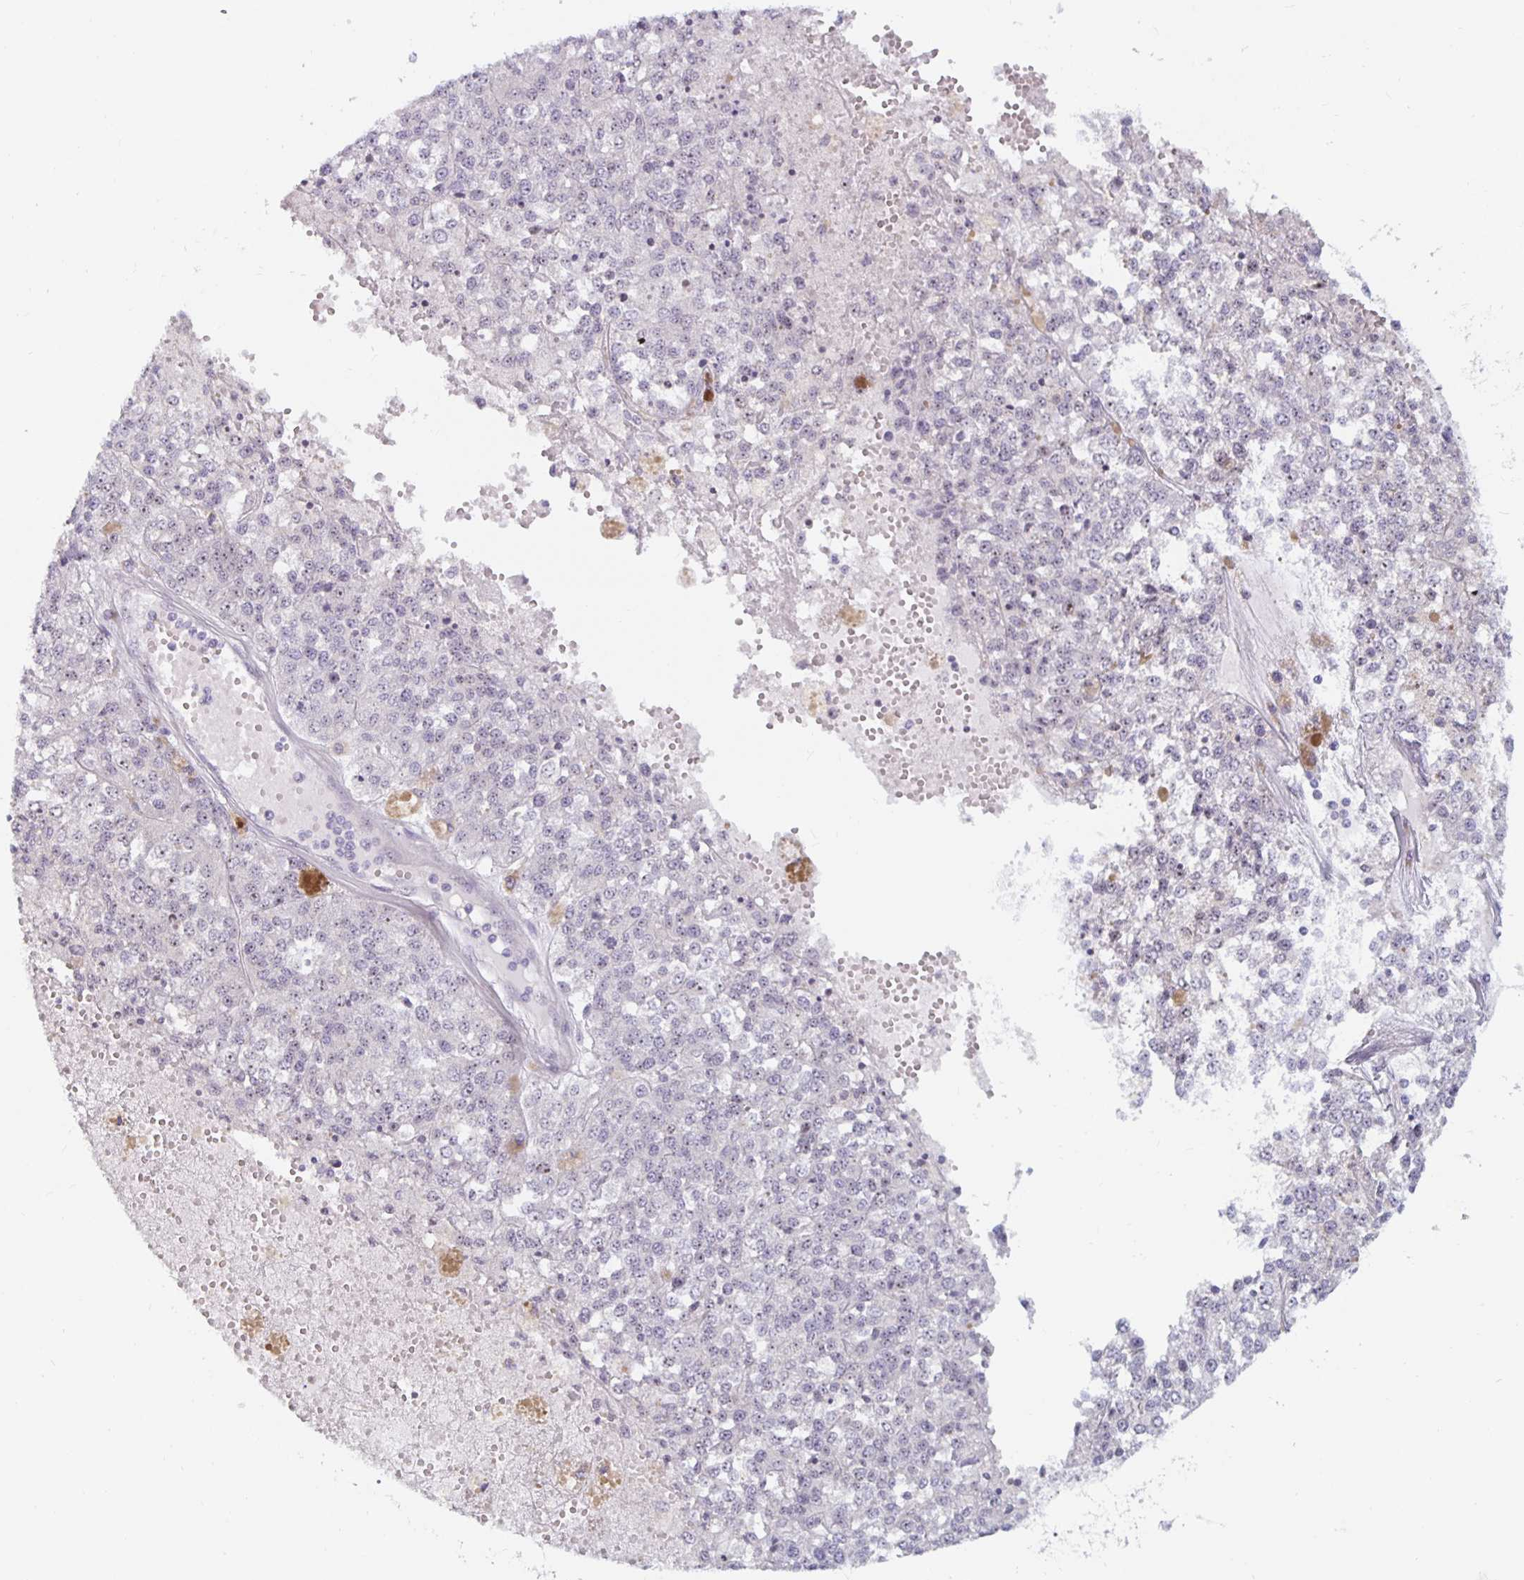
{"staining": {"intensity": "negative", "quantity": "none", "location": "none"}, "tissue": "melanoma", "cell_type": "Tumor cells", "image_type": "cancer", "snomed": [{"axis": "morphology", "description": "Malignant melanoma, Metastatic site"}, {"axis": "topography", "description": "Lymph node"}], "caption": "IHC photomicrograph of human malignant melanoma (metastatic site) stained for a protein (brown), which reveals no positivity in tumor cells.", "gene": "NUP85", "patient": {"sex": "female", "age": 64}}